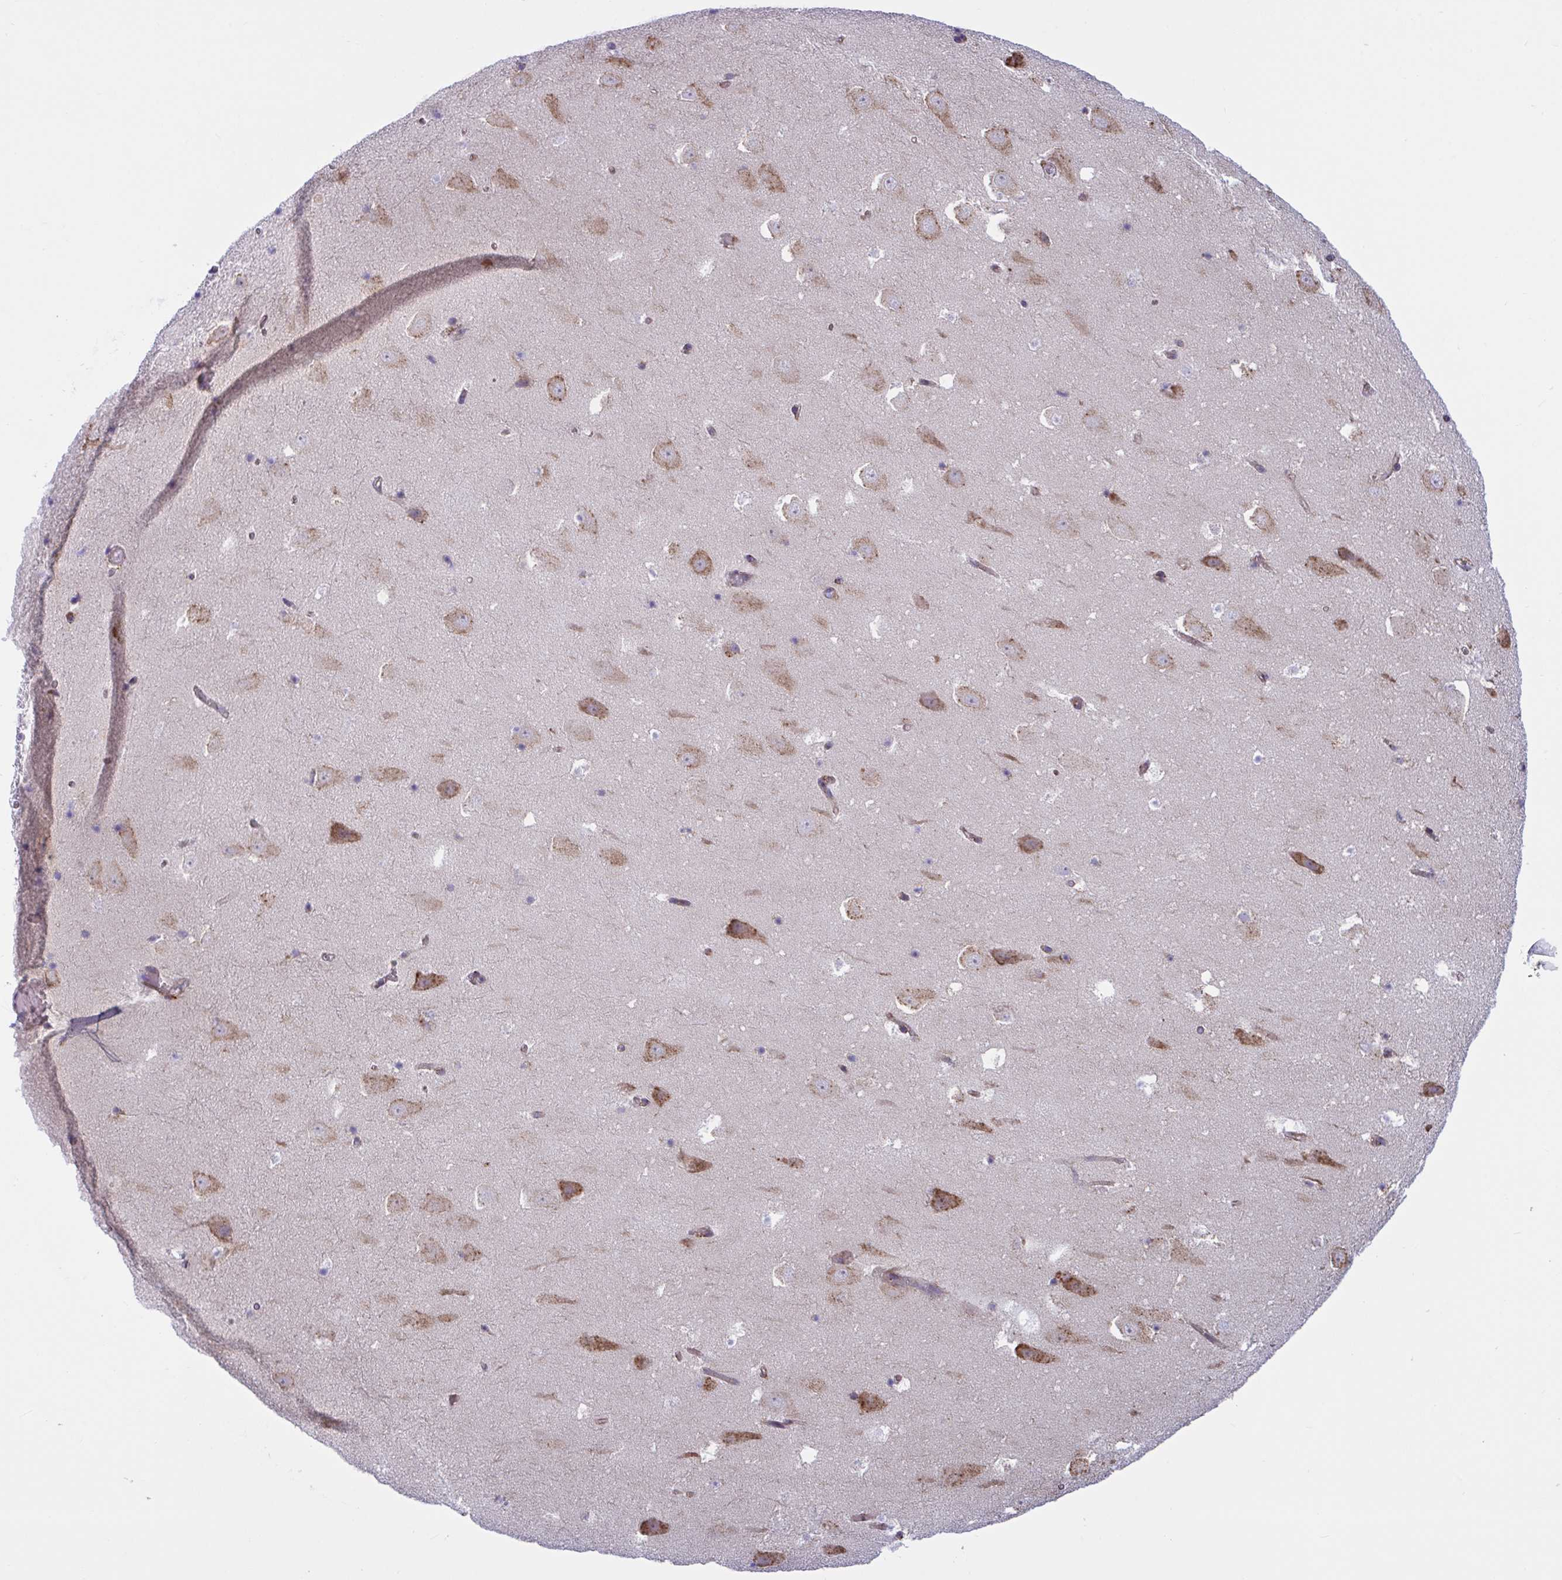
{"staining": {"intensity": "strong", "quantity": "25%-75%", "location": "cytoplasmic/membranous"}, "tissue": "hippocampus", "cell_type": "Glial cells", "image_type": "normal", "snomed": [{"axis": "morphology", "description": "Normal tissue, NOS"}, {"axis": "topography", "description": "Hippocampus"}], "caption": "Strong cytoplasmic/membranous staining for a protein is appreciated in approximately 25%-75% of glial cells of benign hippocampus using IHC.", "gene": "PEAK3", "patient": {"sex": "female", "age": 42}}